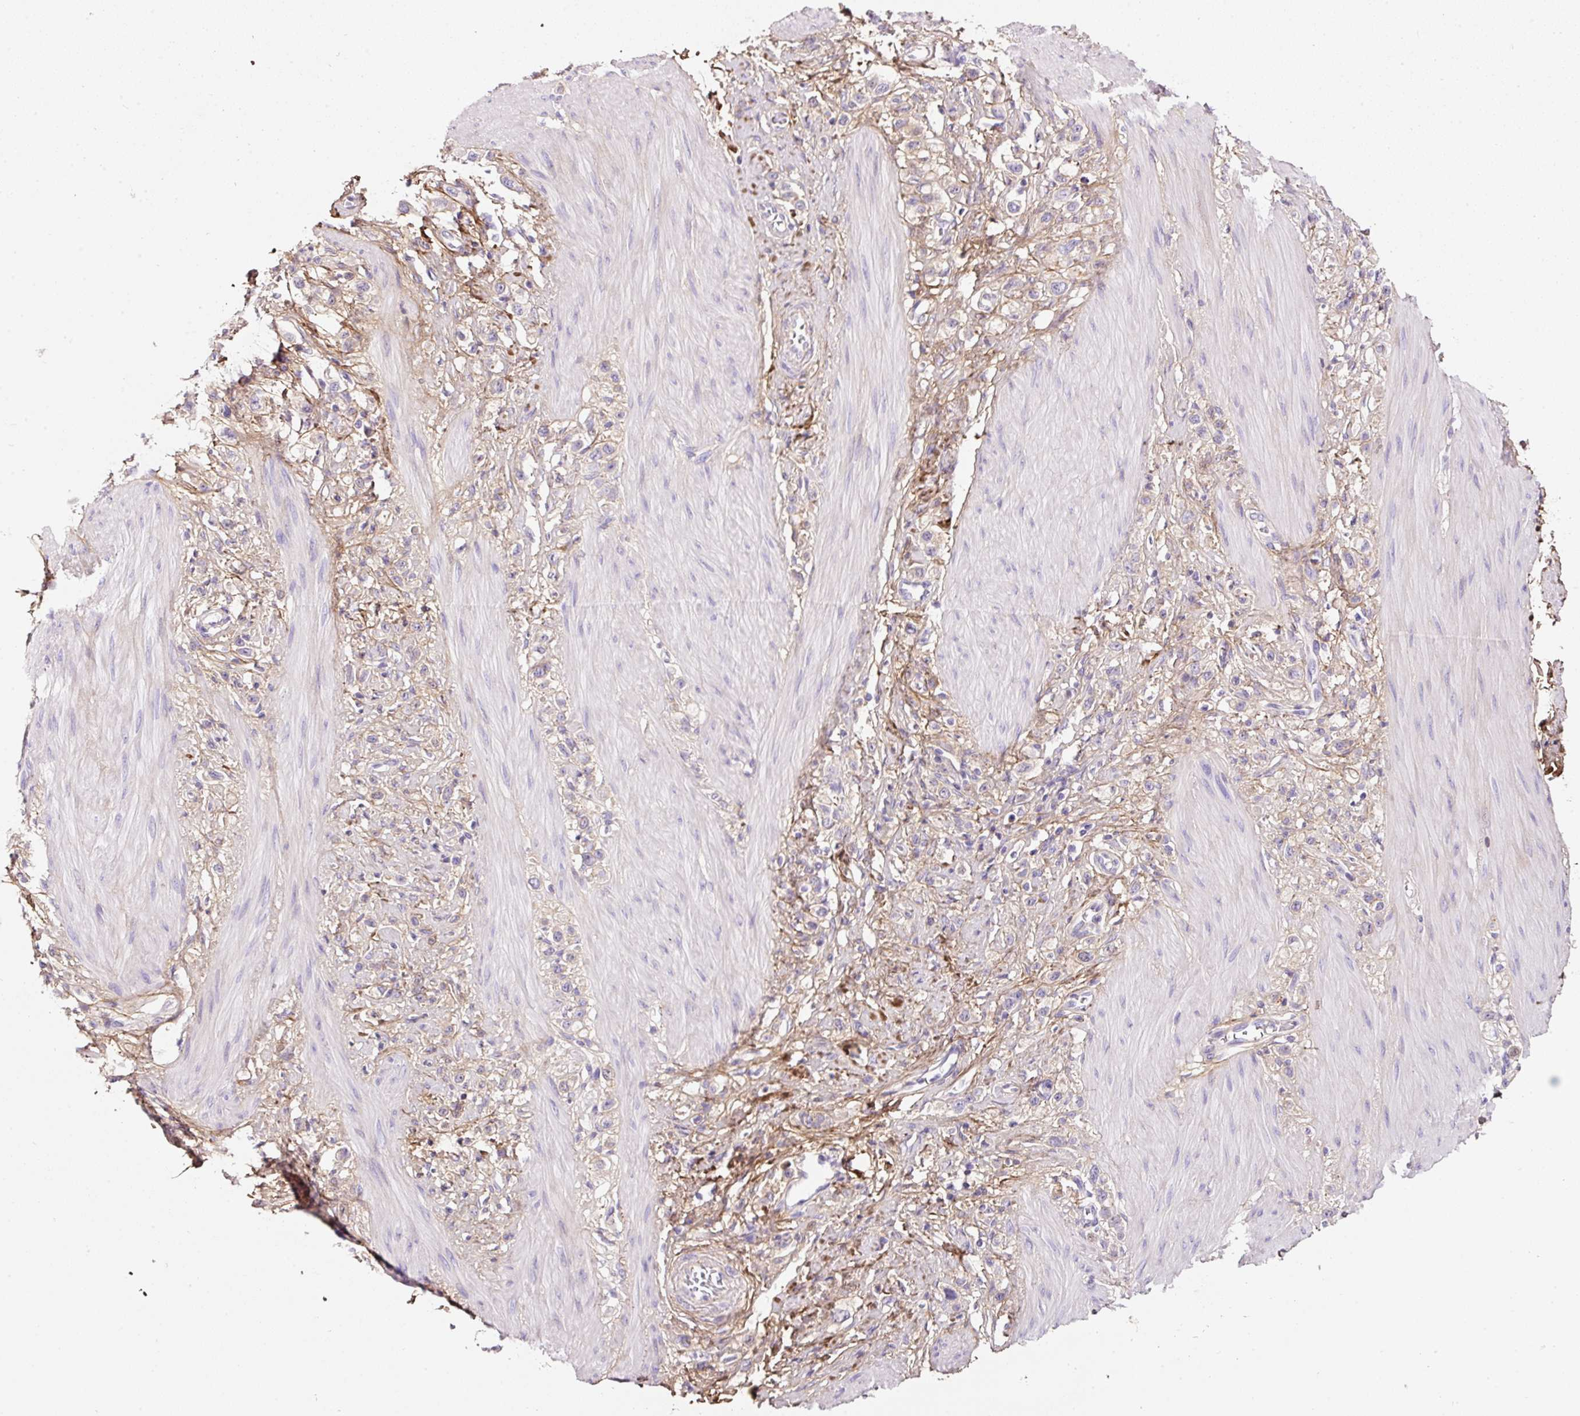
{"staining": {"intensity": "negative", "quantity": "none", "location": "none"}, "tissue": "stomach cancer", "cell_type": "Tumor cells", "image_type": "cancer", "snomed": [{"axis": "morphology", "description": "Adenocarcinoma, NOS"}, {"axis": "topography", "description": "Stomach"}], "caption": "Tumor cells show no significant positivity in stomach adenocarcinoma. (Stains: DAB (3,3'-diaminobenzidine) immunohistochemistry (IHC) with hematoxylin counter stain, Microscopy: brightfield microscopy at high magnification).", "gene": "SOS2", "patient": {"sex": "female", "age": 65}}